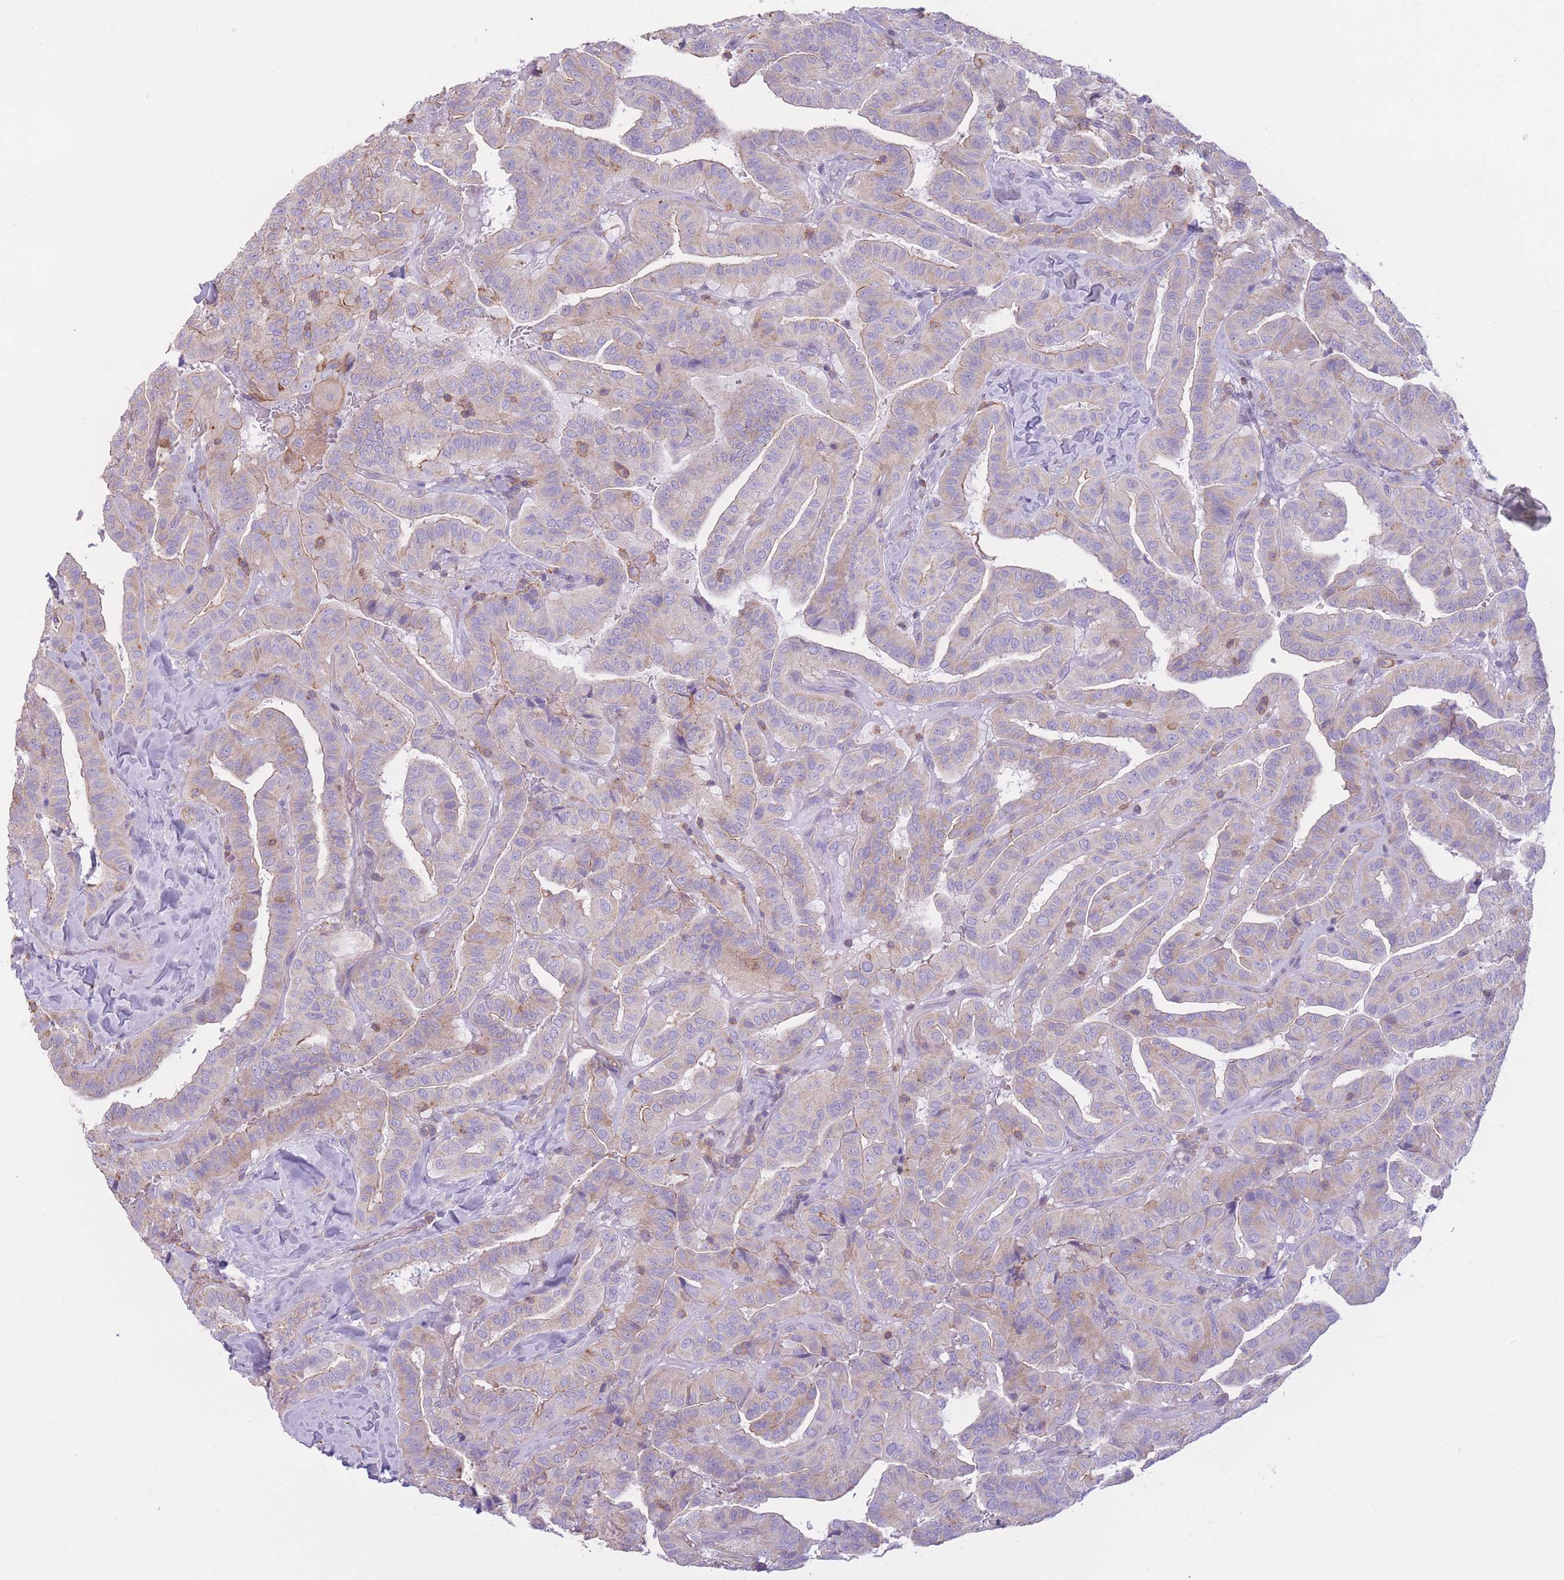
{"staining": {"intensity": "negative", "quantity": "none", "location": "none"}, "tissue": "thyroid cancer", "cell_type": "Tumor cells", "image_type": "cancer", "snomed": [{"axis": "morphology", "description": "Papillary adenocarcinoma, NOS"}, {"axis": "topography", "description": "Thyroid gland"}], "caption": "Human thyroid cancer (papillary adenocarcinoma) stained for a protein using IHC exhibits no staining in tumor cells.", "gene": "PDHA1", "patient": {"sex": "male", "age": 77}}